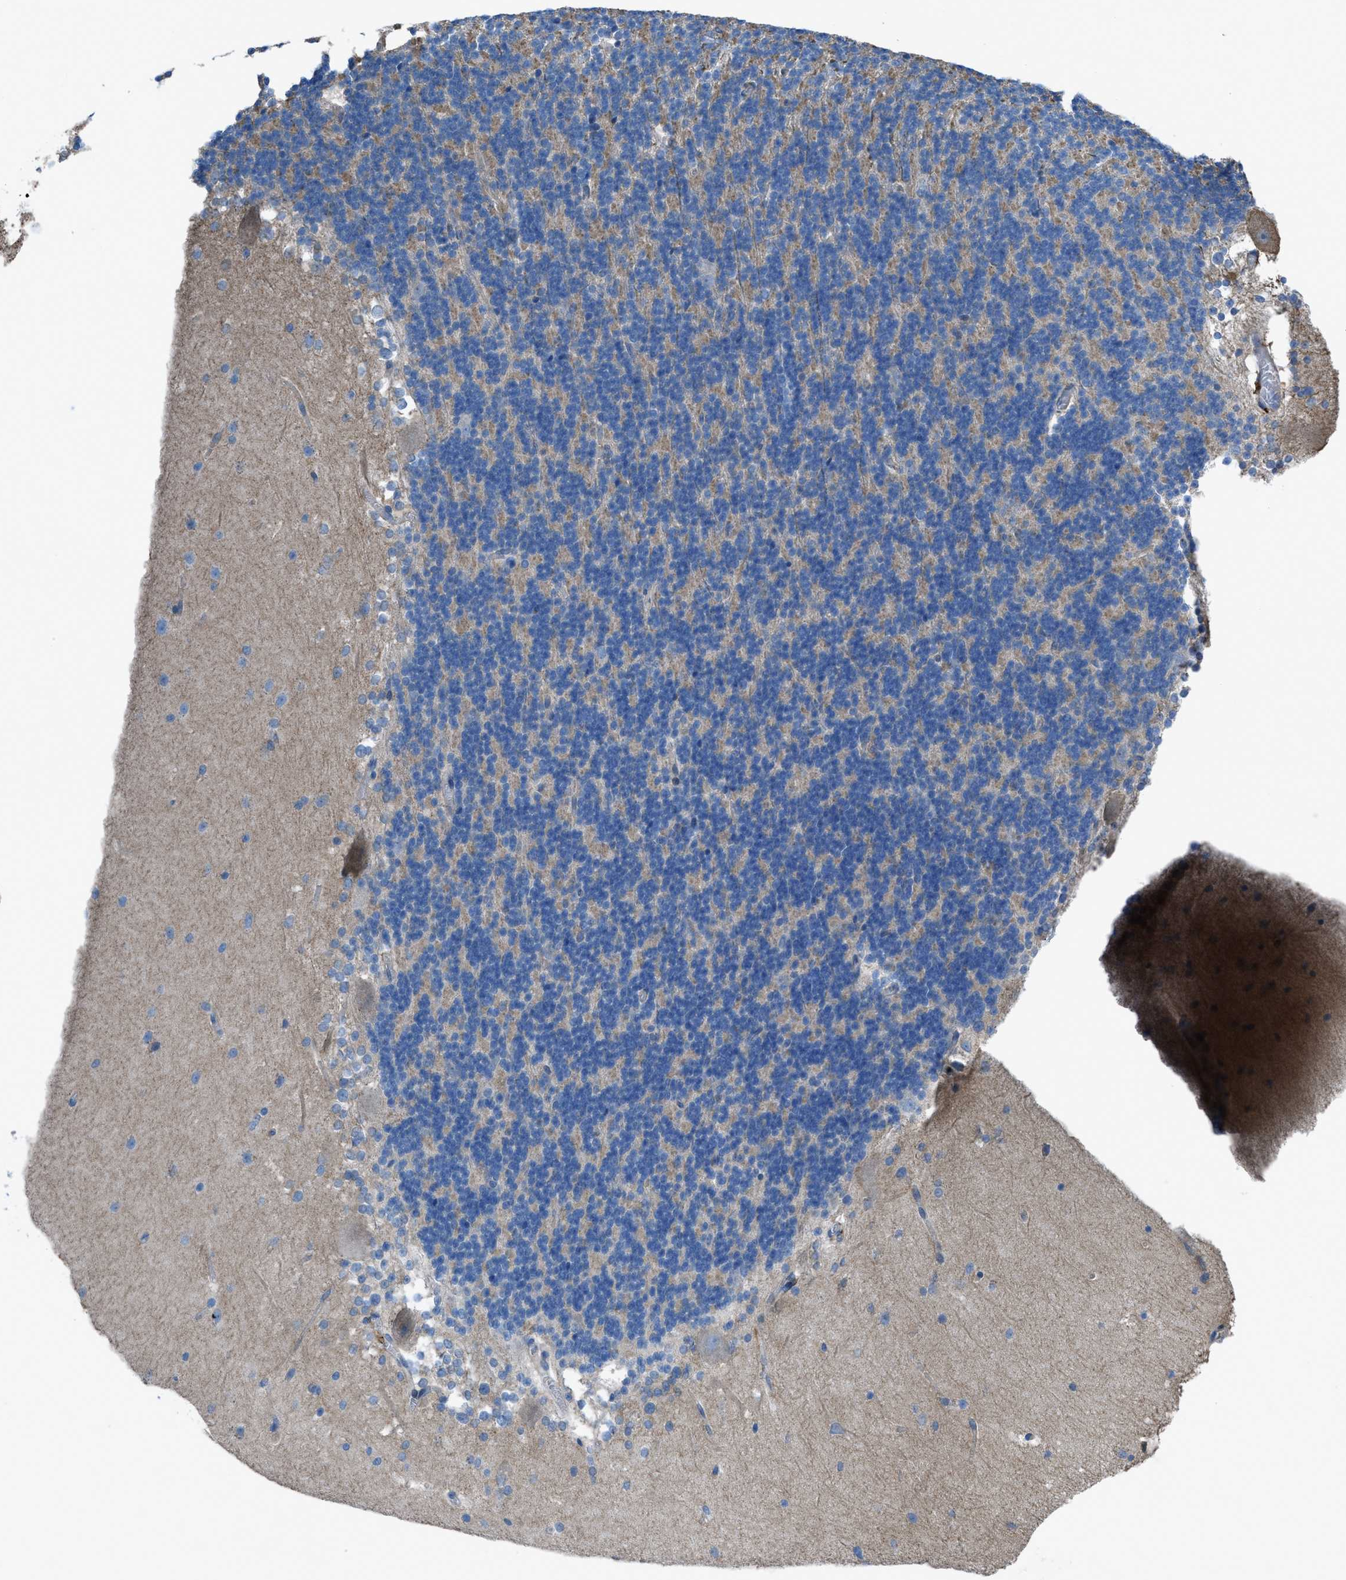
{"staining": {"intensity": "moderate", "quantity": "25%-75%", "location": "cytoplasmic/membranous"}, "tissue": "cerebellum", "cell_type": "Cells in granular layer", "image_type": "normal", "snomed": [{"axis": "morphology", "description": "Normal tissue, NOS"}, {"axis": "topography", "description": "Cerebellum"}], "caption": "IHC staining of normal cerebellum, which displays medium levels of moderate cytoplasmic/membranous staining in approximately 25%-75% of cells in granular layer indicating moderate cytoplasmic/membranous protein staining. The staining was performed using DAB (3,3'-diaminobenzidine) (brown) for protein detection and nuclei were counterstained in hematoxylin (blue).", "gene": "EGFR", "patient": {"sex": "female", "age": 19}}